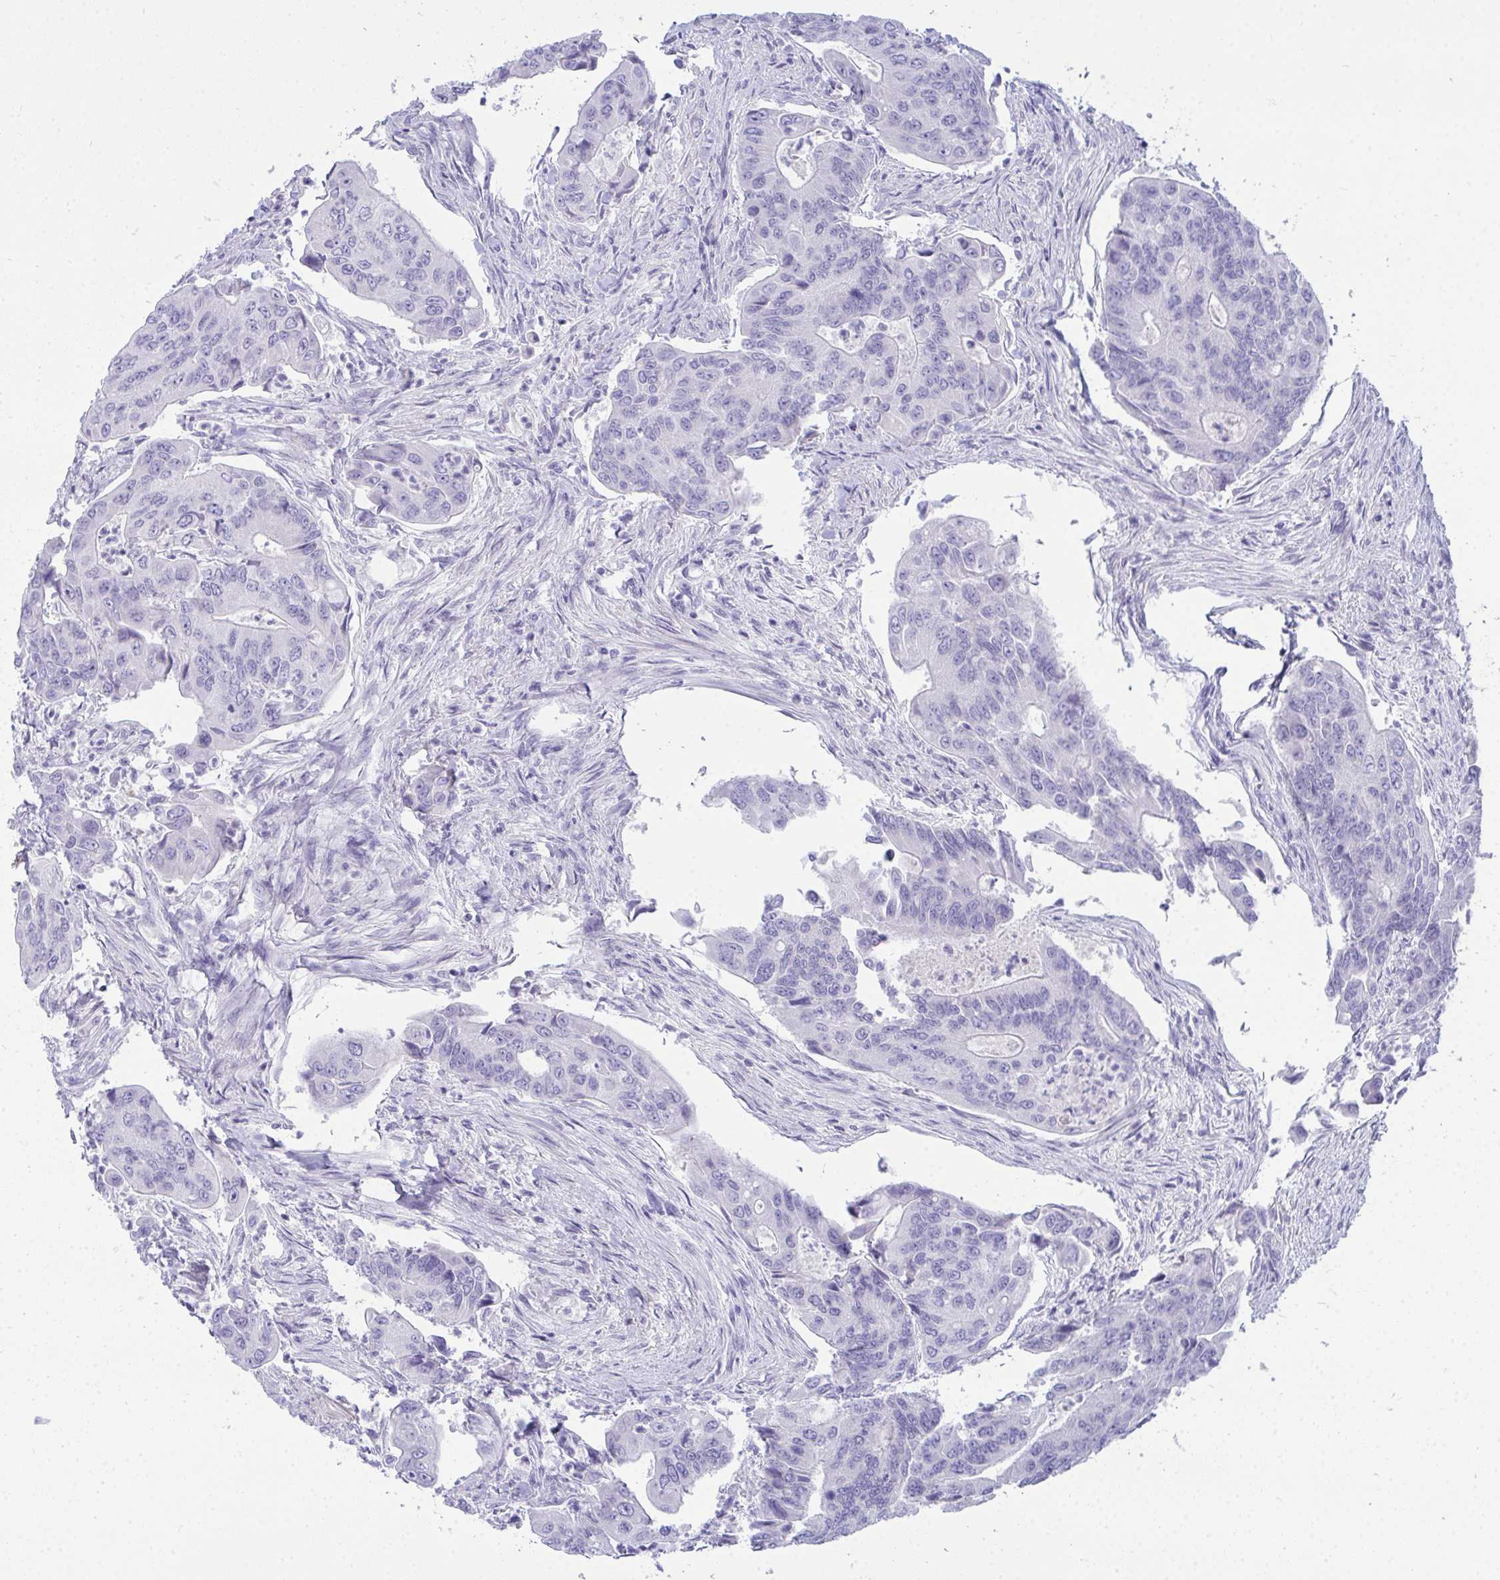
{"staining": {"intensity": "negative", "quantity": "none", "location": "none"}, "tissue": "colorectal cancer", "cell_type": "Tumor cells", "image_type": "cancer", "snomed": [{"axis": "morphology", "description": "Adenocarcinoma, NOS"}, {"axis": "topography", "description": "Colon"}], "caption": "Tumor cells are negative for protein expression in human colorectal cancer (adenocarcinoma). (Brightfield microscopy of DAB (3,3'-diaminobenzidine) immunohistochemistry at high magnification).", "gene": "HSPB6", "patient": {"sex": "female", "age": 67}}